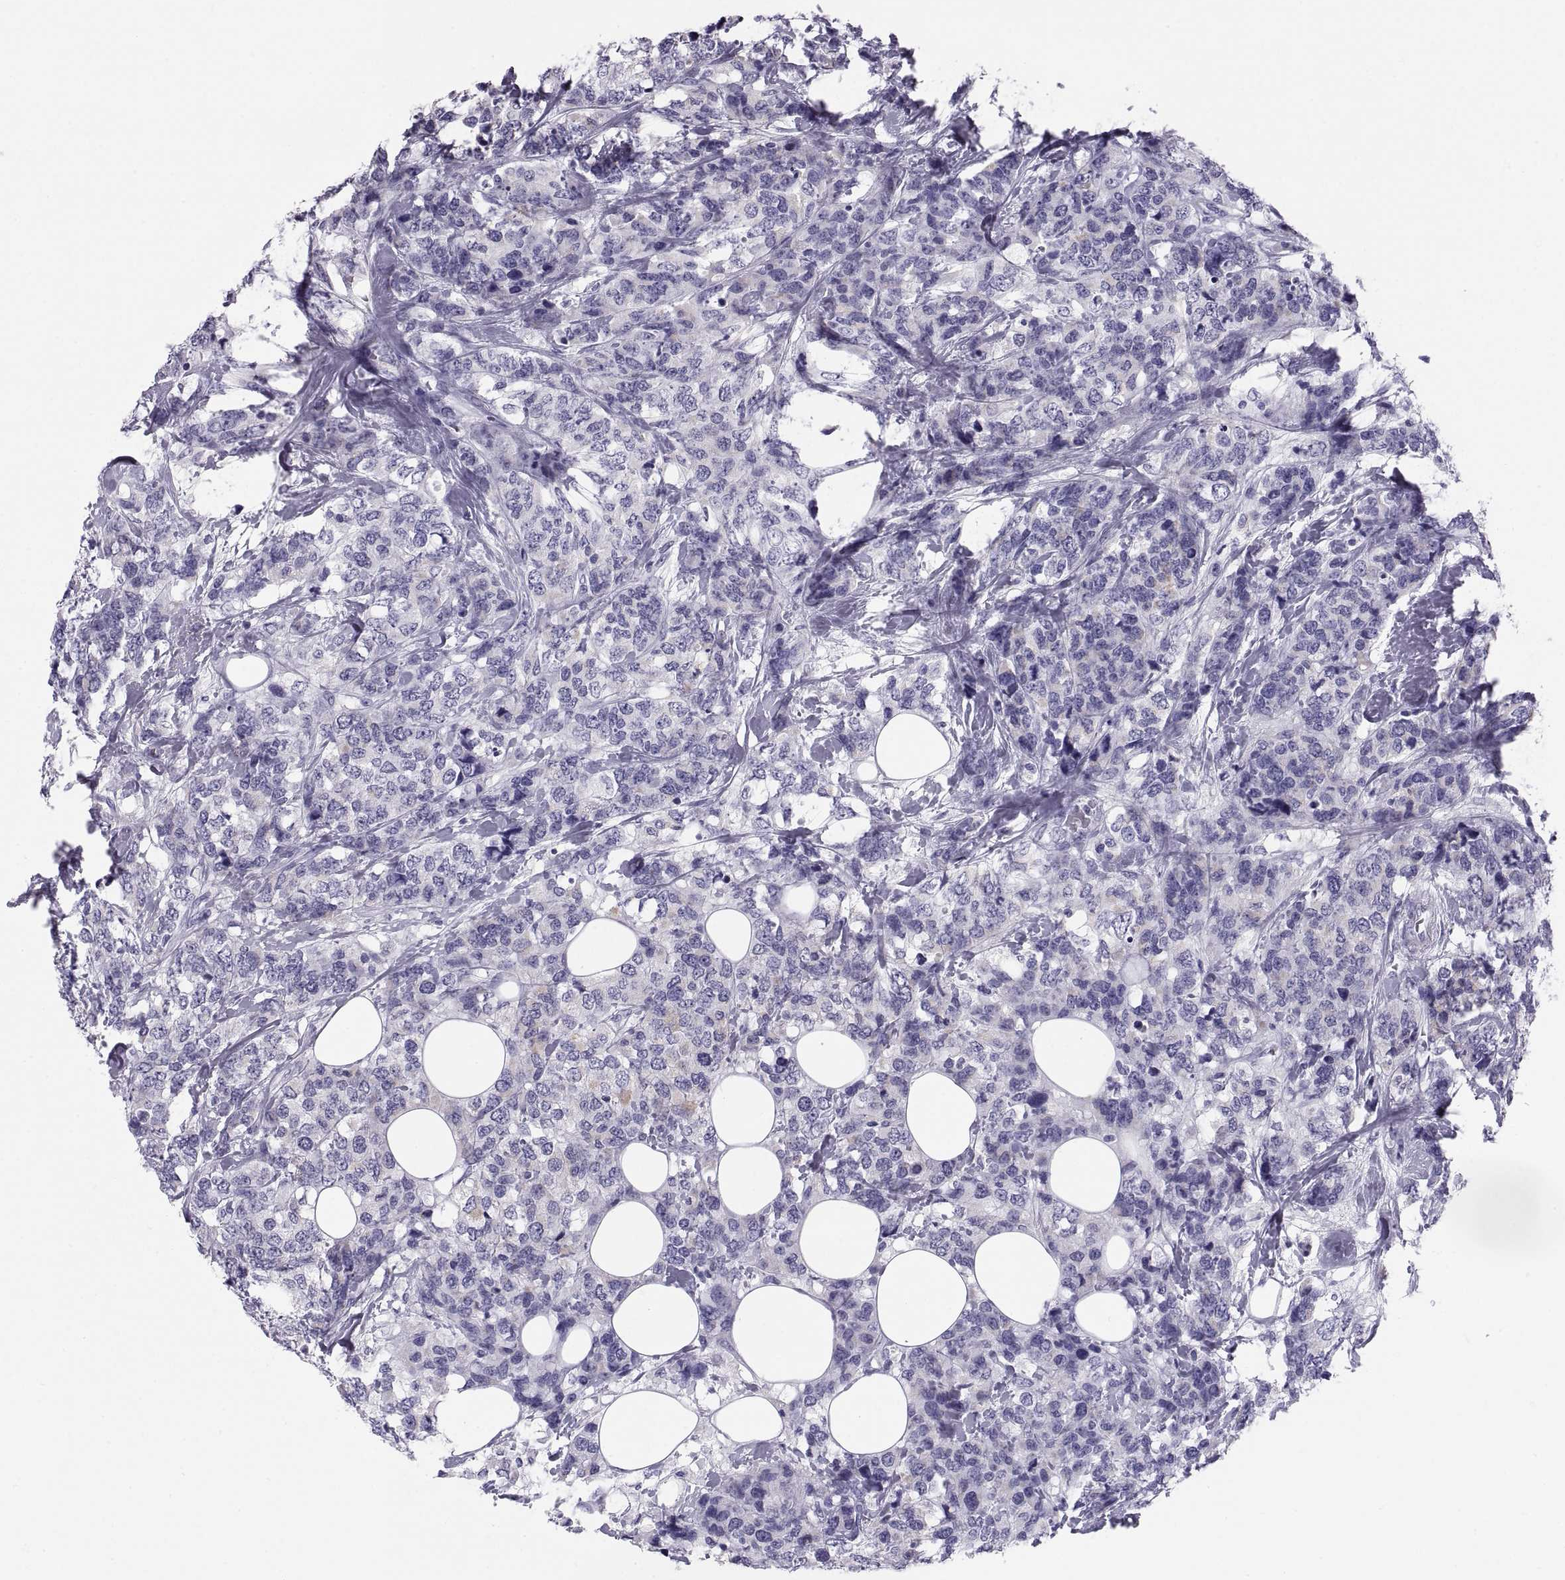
{"staining": {"intensity": "negative", "quantity": "none", "location": "none"}, "tissue": "breast cancer", "cell_type": "Tumor cells", "image_type": "cancer", "snomed": [{"axis": "morphology", "description": "Lobular carcinoma"}, {"axis": "topography", "description": "Breast"}], "caption": "Image shows no significant protein expression in tumor cells of breast lobular carcinoma.", "gene": "PAX2", "patient": {"sex": "female", "age": 59}}